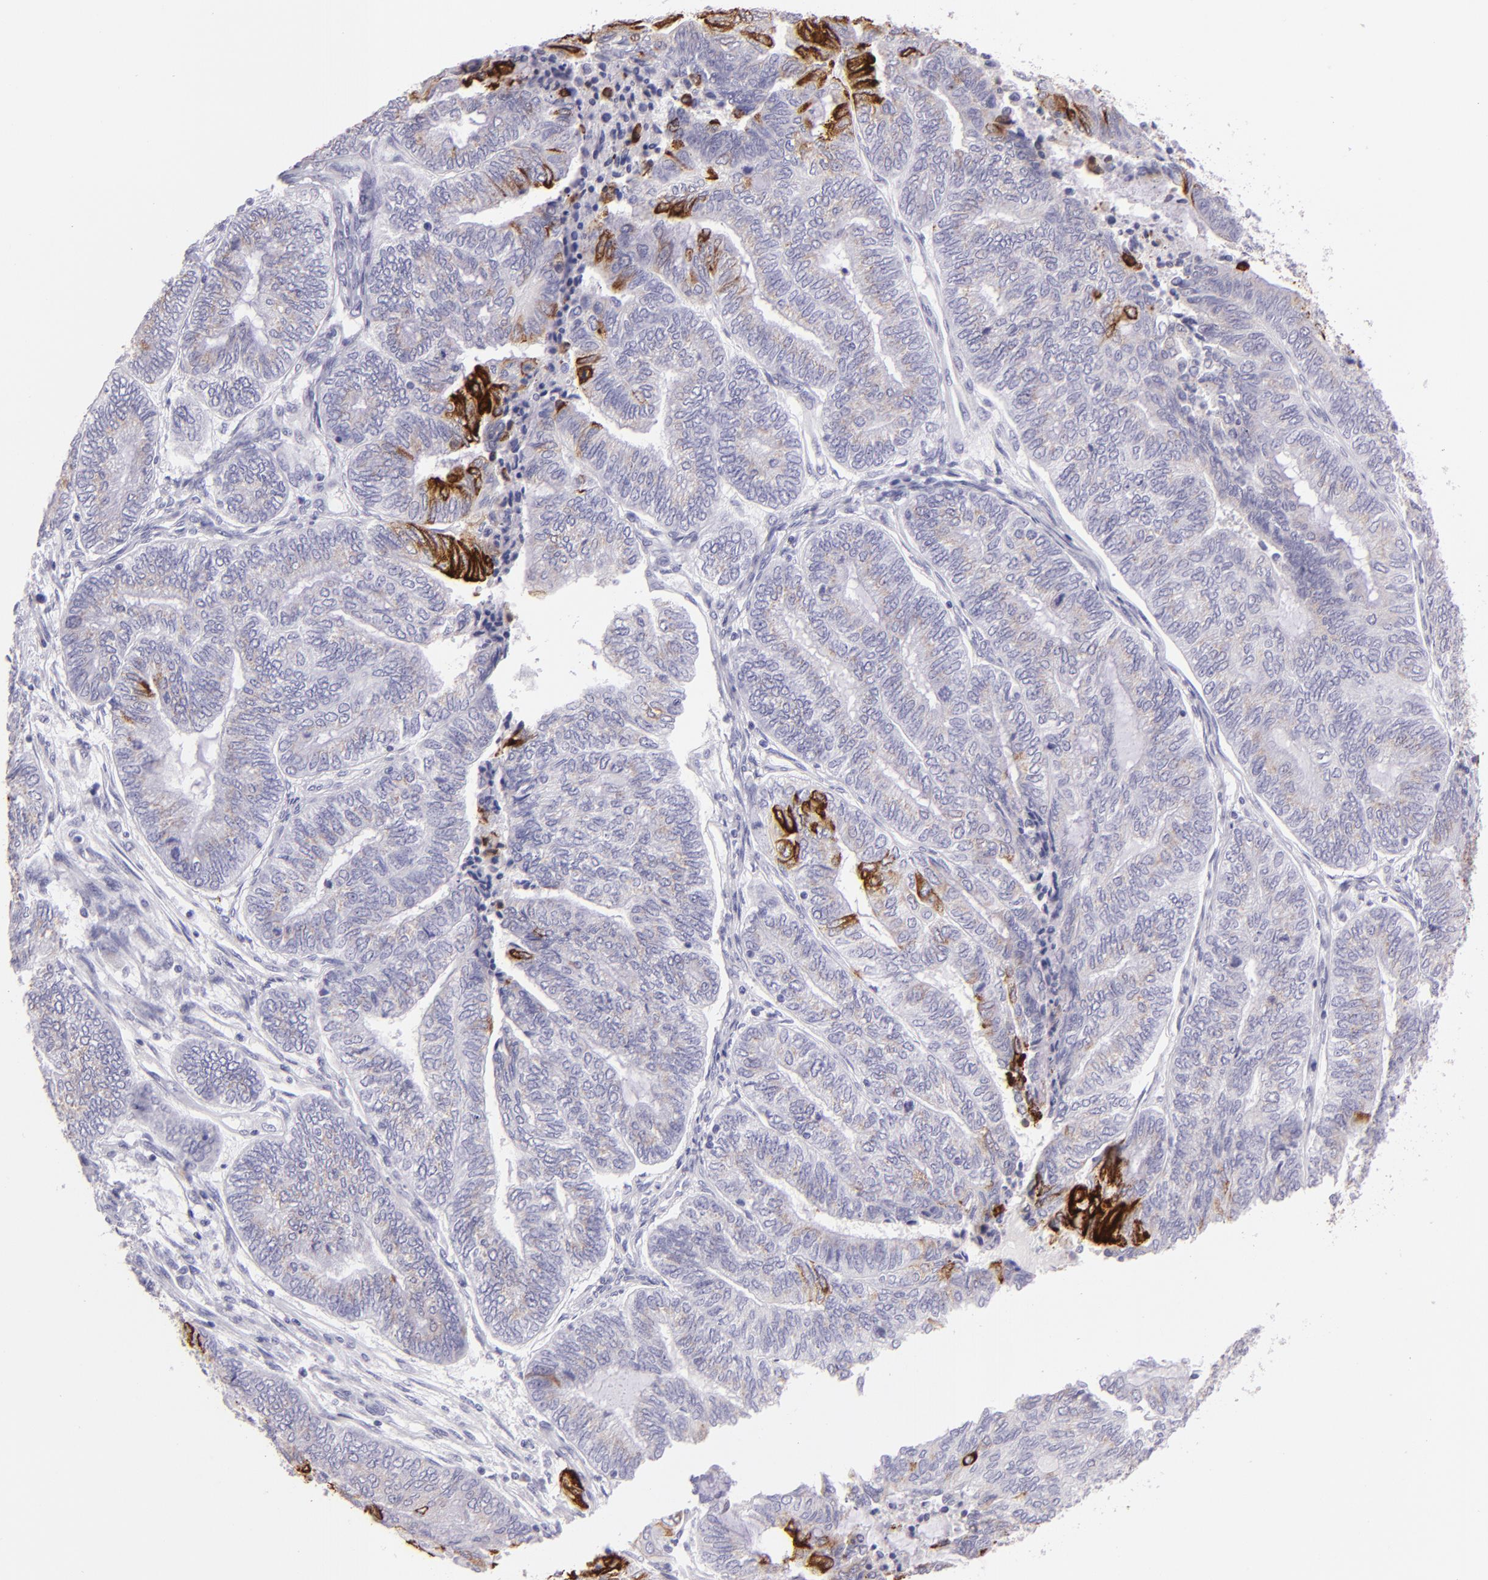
{"staining": {"intensity": "strong", "quantity": "<25%", "location": "cytoplasmic/membranous"}, "tissue": "endometrial cancer", "cell_type": "Tumor cells", "image_type": "cancer", "snomed": [{"axis": "morphology", "description": "Adenocarcinoma, NOS"}, {"axis": "topography", "description": "Uterus"}, {"axis": "topography", "description": "Endometrium"}], "caption": "High-magnification brightfield microscopy of endometrial adenocarcinoma stained with DAB (brown) and counterstained with hematoxylin (blue). tumor cells exhibit strong cytoplasmic/membranous positivity is seen in approximately<25% of cells.", "gene": "MUC5AC", "patient": {"sex": "female", "age": 70}}